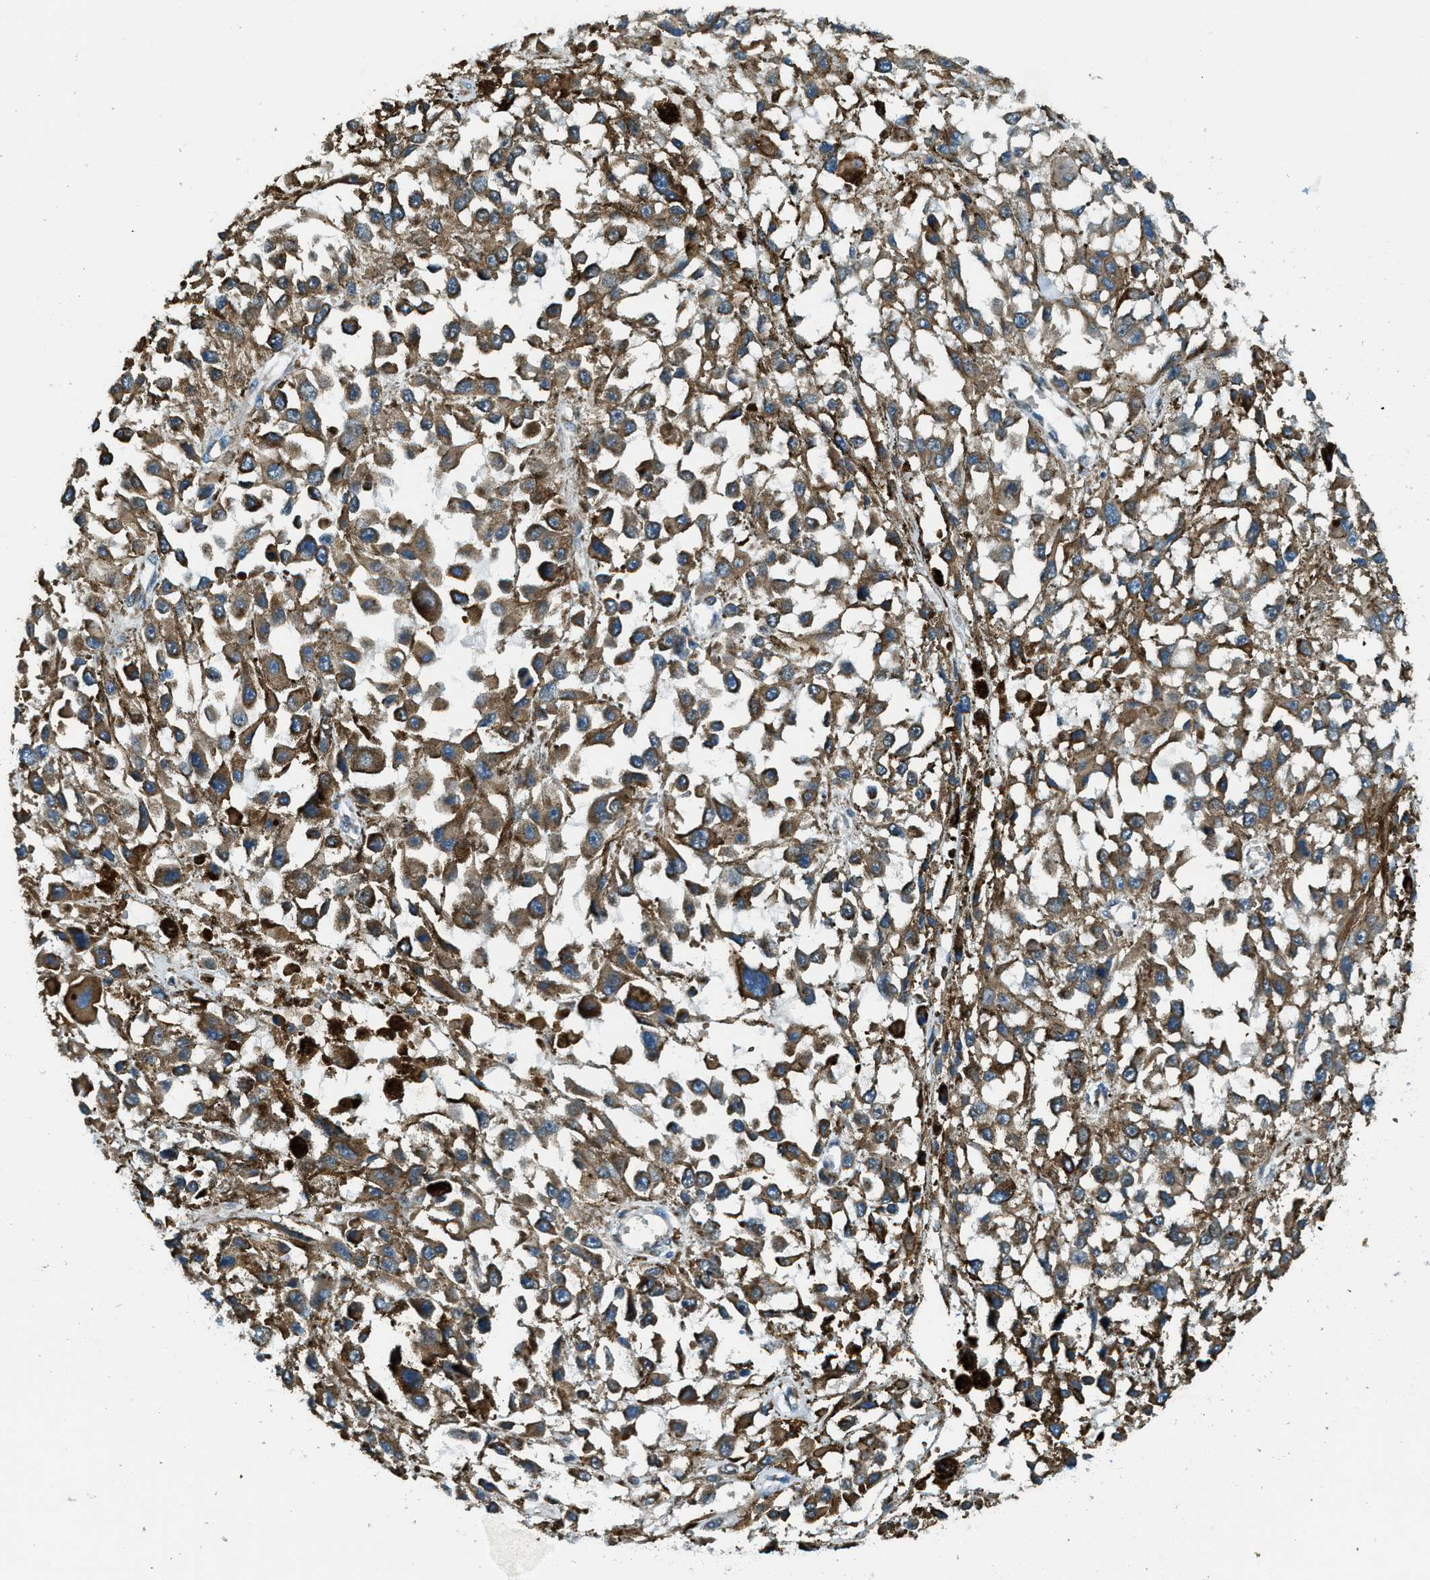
{"staining": {"intensity": "moderate", "quantity": ">75%", "location": "cytoplasmic/membranous"}, "tissue": "melanoma", "cell_type": "Tumor cells", "image_type": "cancer", "snomed": [{"axis": "morphology", "description": "Malignant melanoma, Metastatic site"}, {"axis": "topography", "description": "Lymph node"}], "caption": "Brown immunohistochemical staining in human melanoma reveals moderate cytoplasmic/membranous staining in approximately >75% of tumor cells.", "gene": "GINM1", "patient": {"sex": "male", "age": 59}}